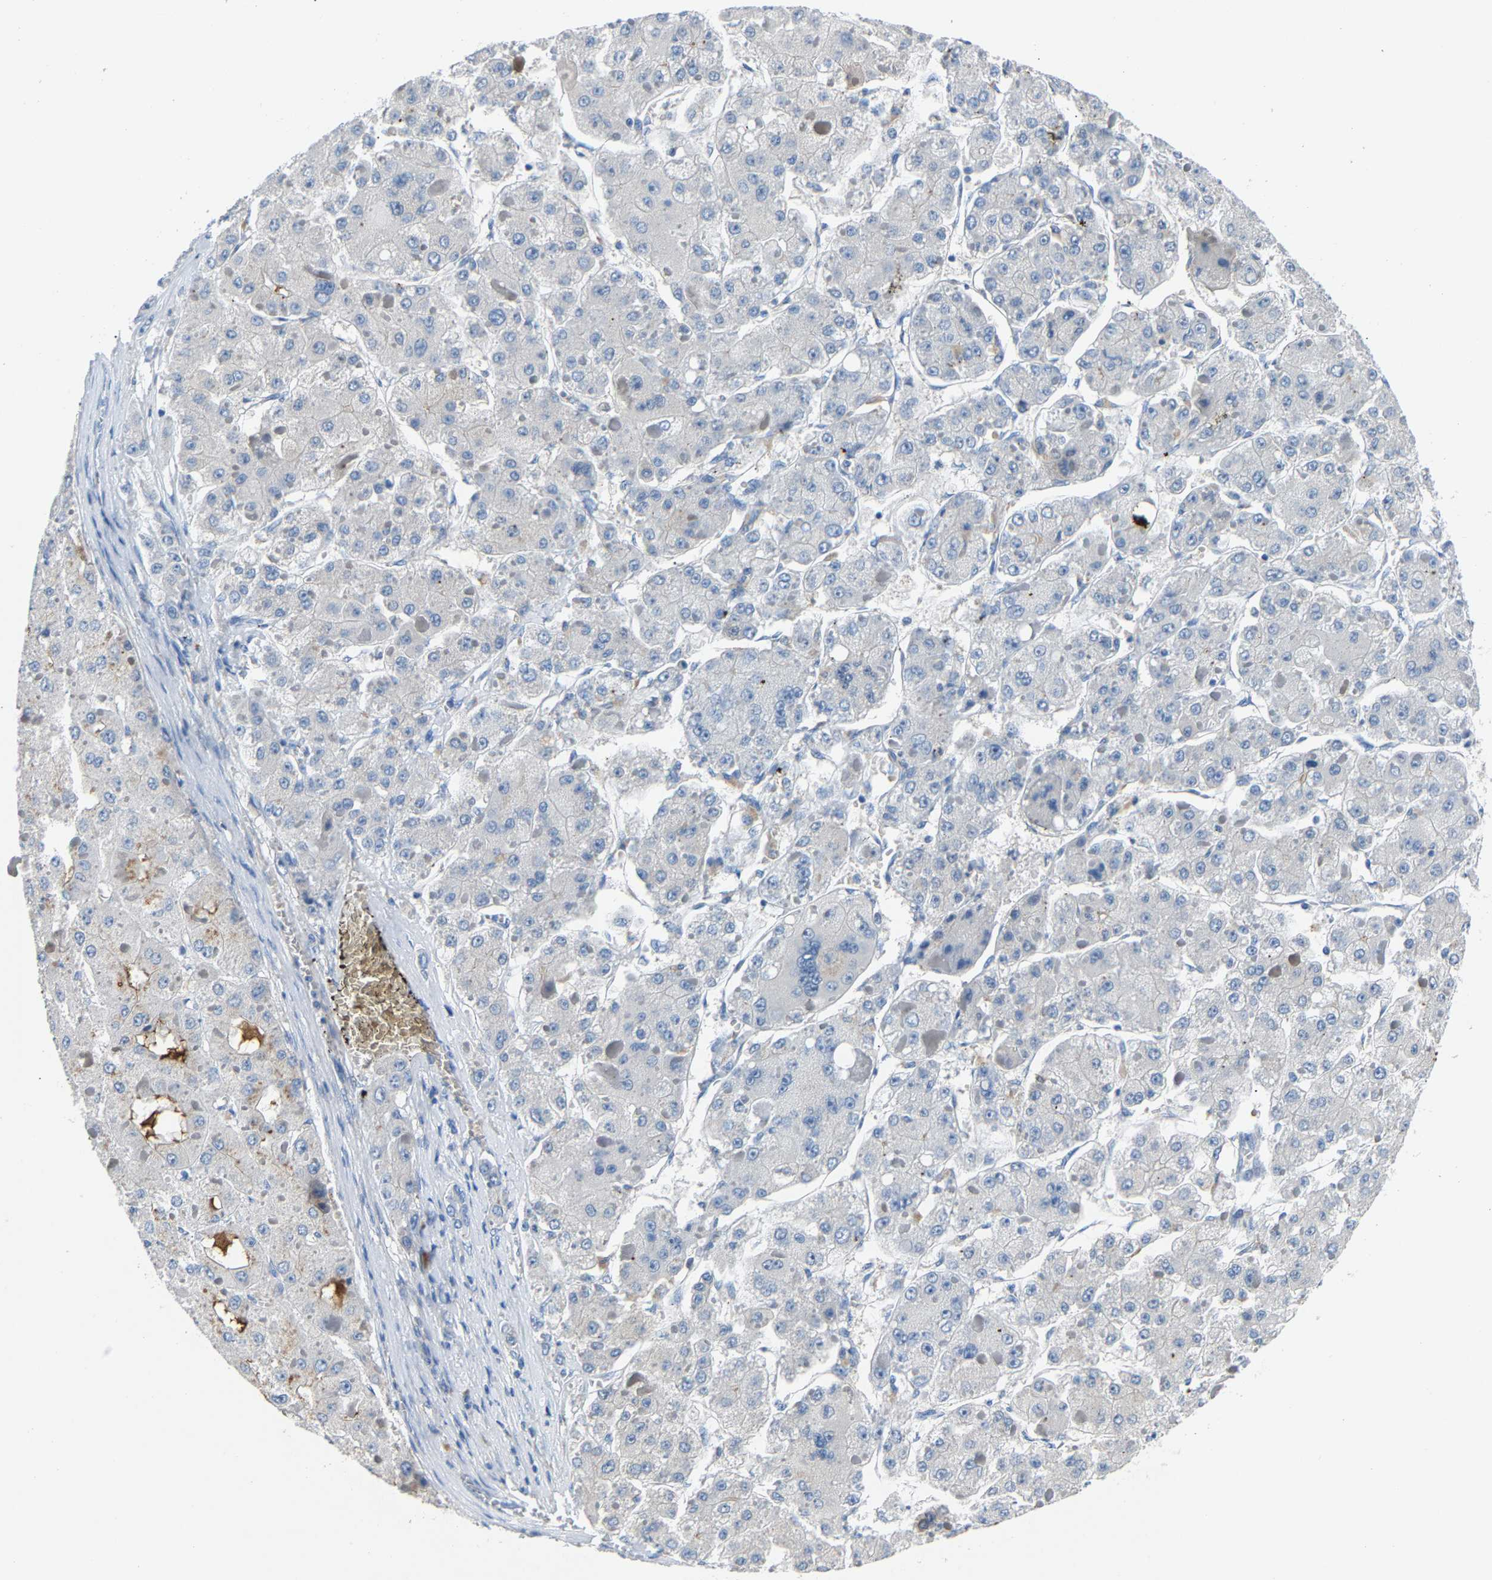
{"staining": {"intensity": "negative", "quantity": "none", "location": "none"}, "tissue": "liver cancer", "cell_type": "Tumor cells", "image_type": "cancer", "snomed": [{"axis": "morphology", "description": "Carcinoma, Hepatocellular, NOS"}, {"axis": "topography", "description": "Liver"}], "caption": "The IHC histopathology image has no significant expression in tumor cells of liver hepatocellular carcinoma tissue.", "gene": "DNAAF5", "patient": {"sex": "female", "age": 73}}